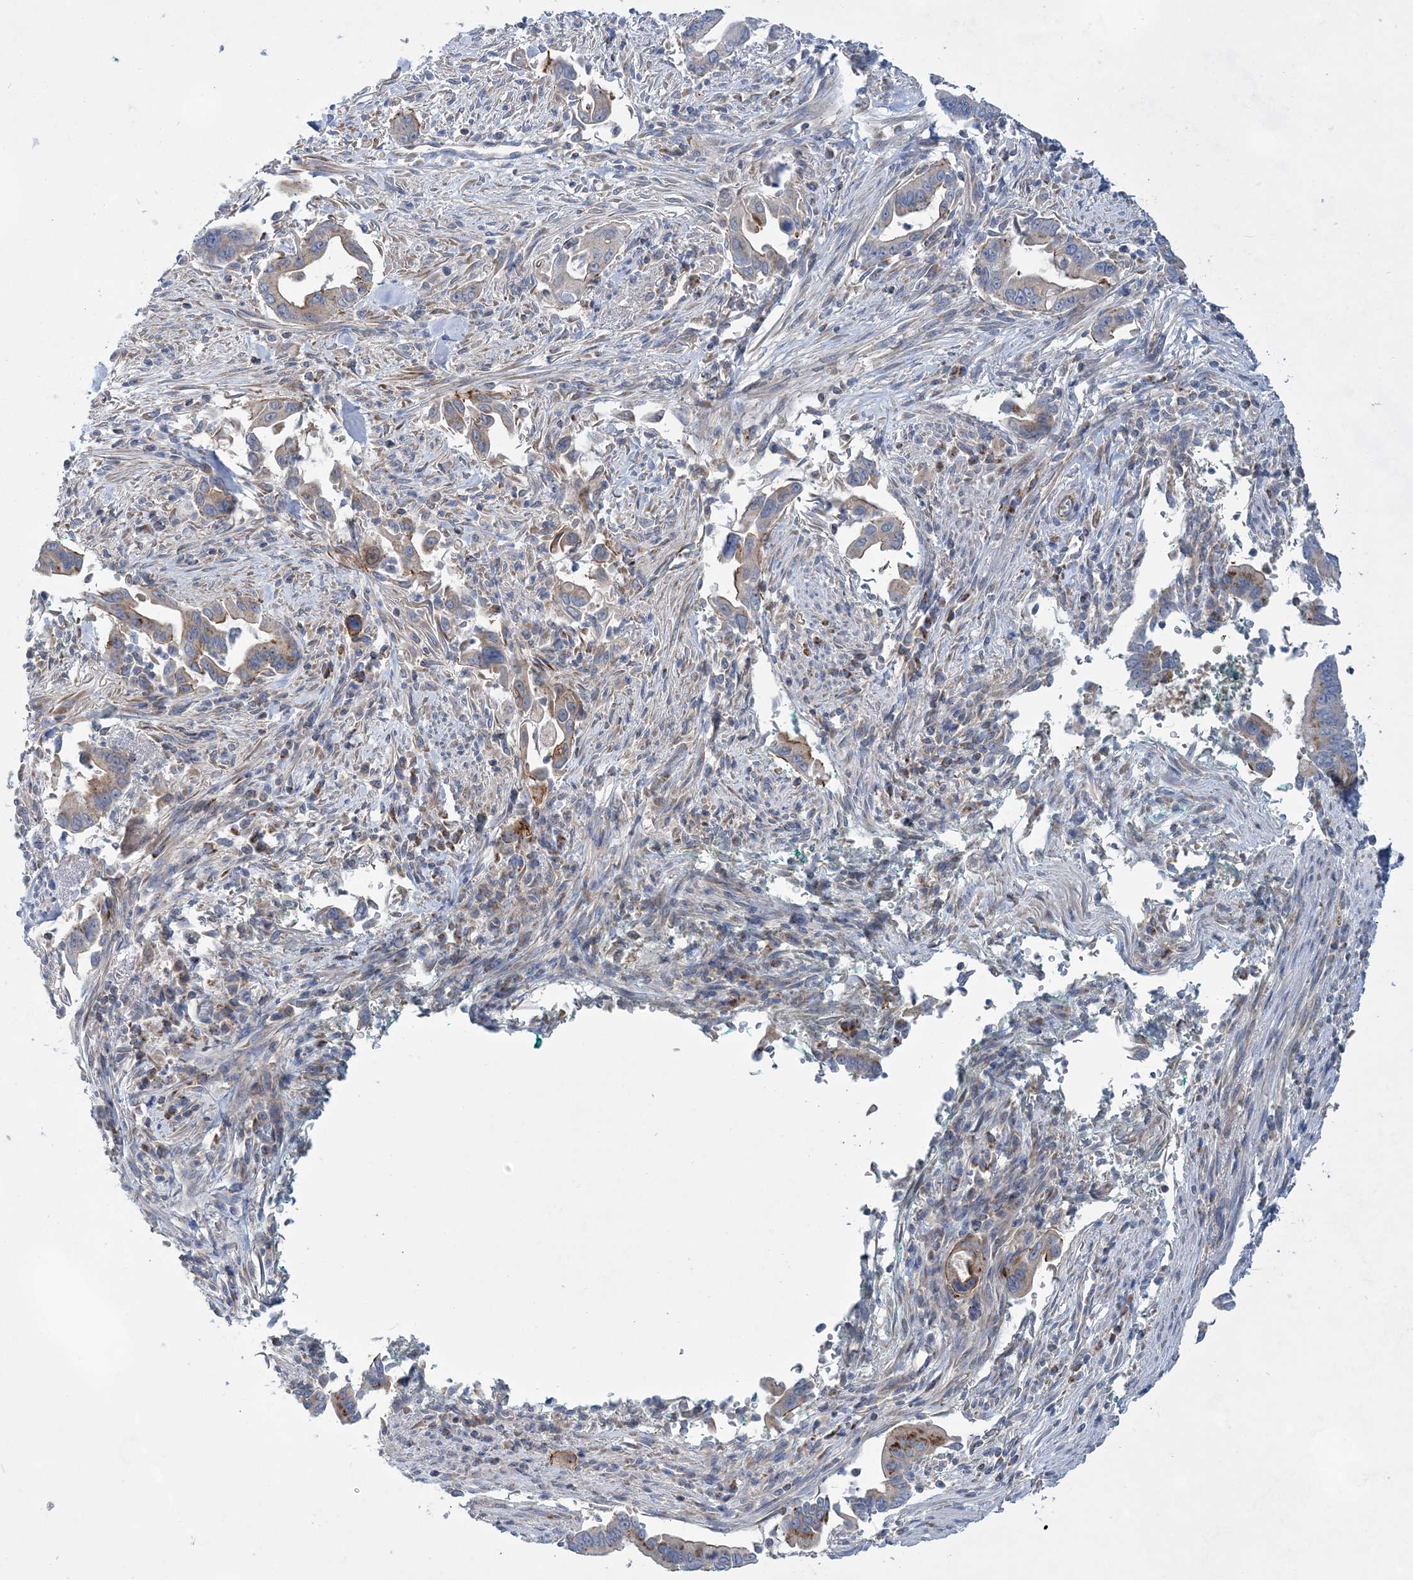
{"staining": {"intensity": "moderate", "quantity": "<25%", "location": "cytoplasmic/membranous"}, "tissue": "pancreatic cancer", "cell_type": "Tumor cells", "image_type": "cancer", "snomed": [{"axis": "morphology", "description": "Adenocarcinoma, NOS"}, {"axis": "topography", "description": "Pancreas"}], "caption": "Human adenocarcinoma (pancreatic) stained with a brown dye exhibits moderate cytoplasmic/membranous positive staining in approximately <25% of tumor cells.", "gene": "TRAPPC13", "patient": {"sex": "male", "age": 78}}